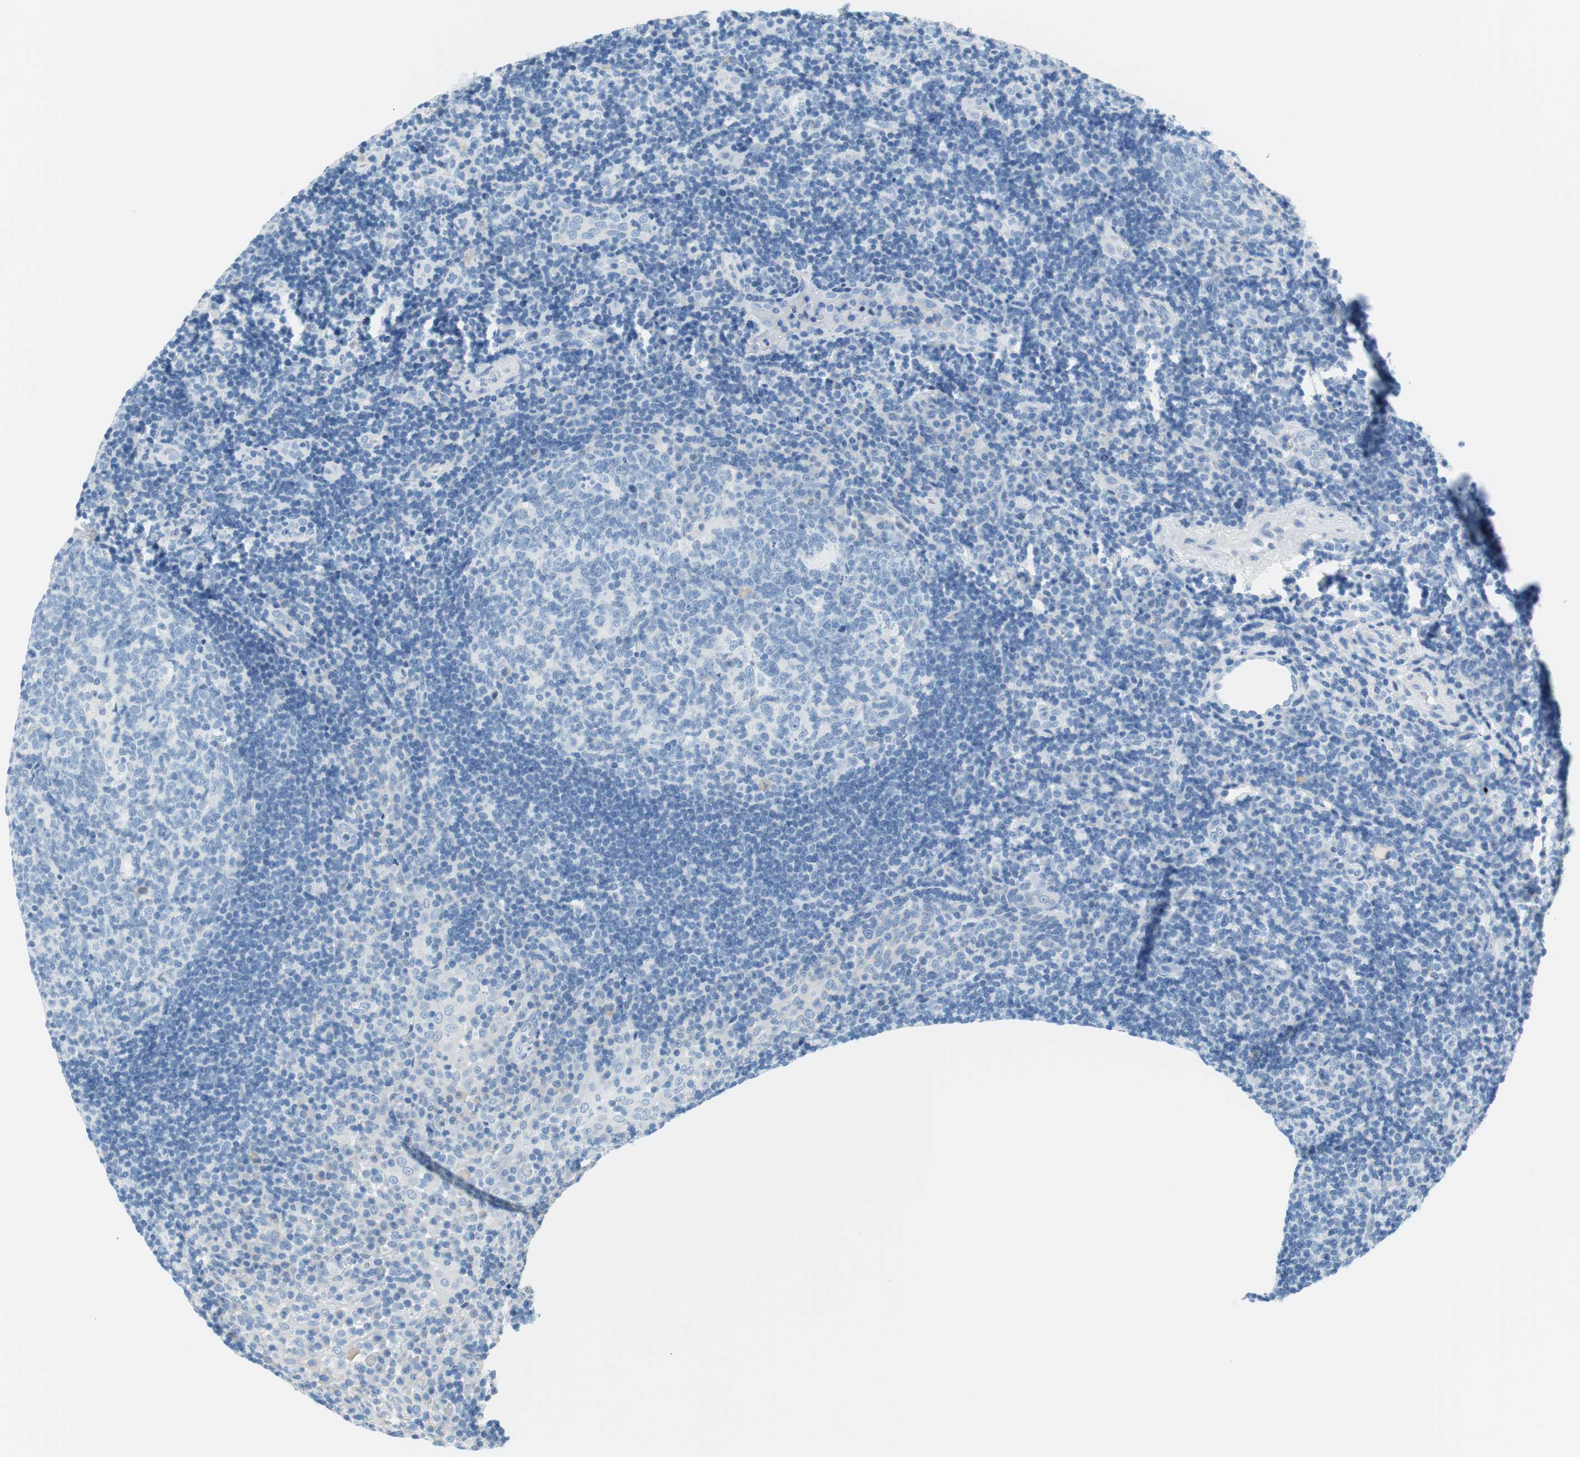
{"staining": {"intensity": "negative", "quantity": "none", "location": "none"}, "tissue": "tonsil", "cell_type": "Germinal center cells", "image_type": "normal", "snomed": [{"axis": "morphology", "description": "Normal tissue, NOS"}, {"axis": "topography", "description": "Tonsil"}], "caption": "Immunohistochemistry (IHC) of normal human tonsil displays no staining in germinal center cells.", "gene": "MYH1", "patient": {"sex": "female", "age": 40}}